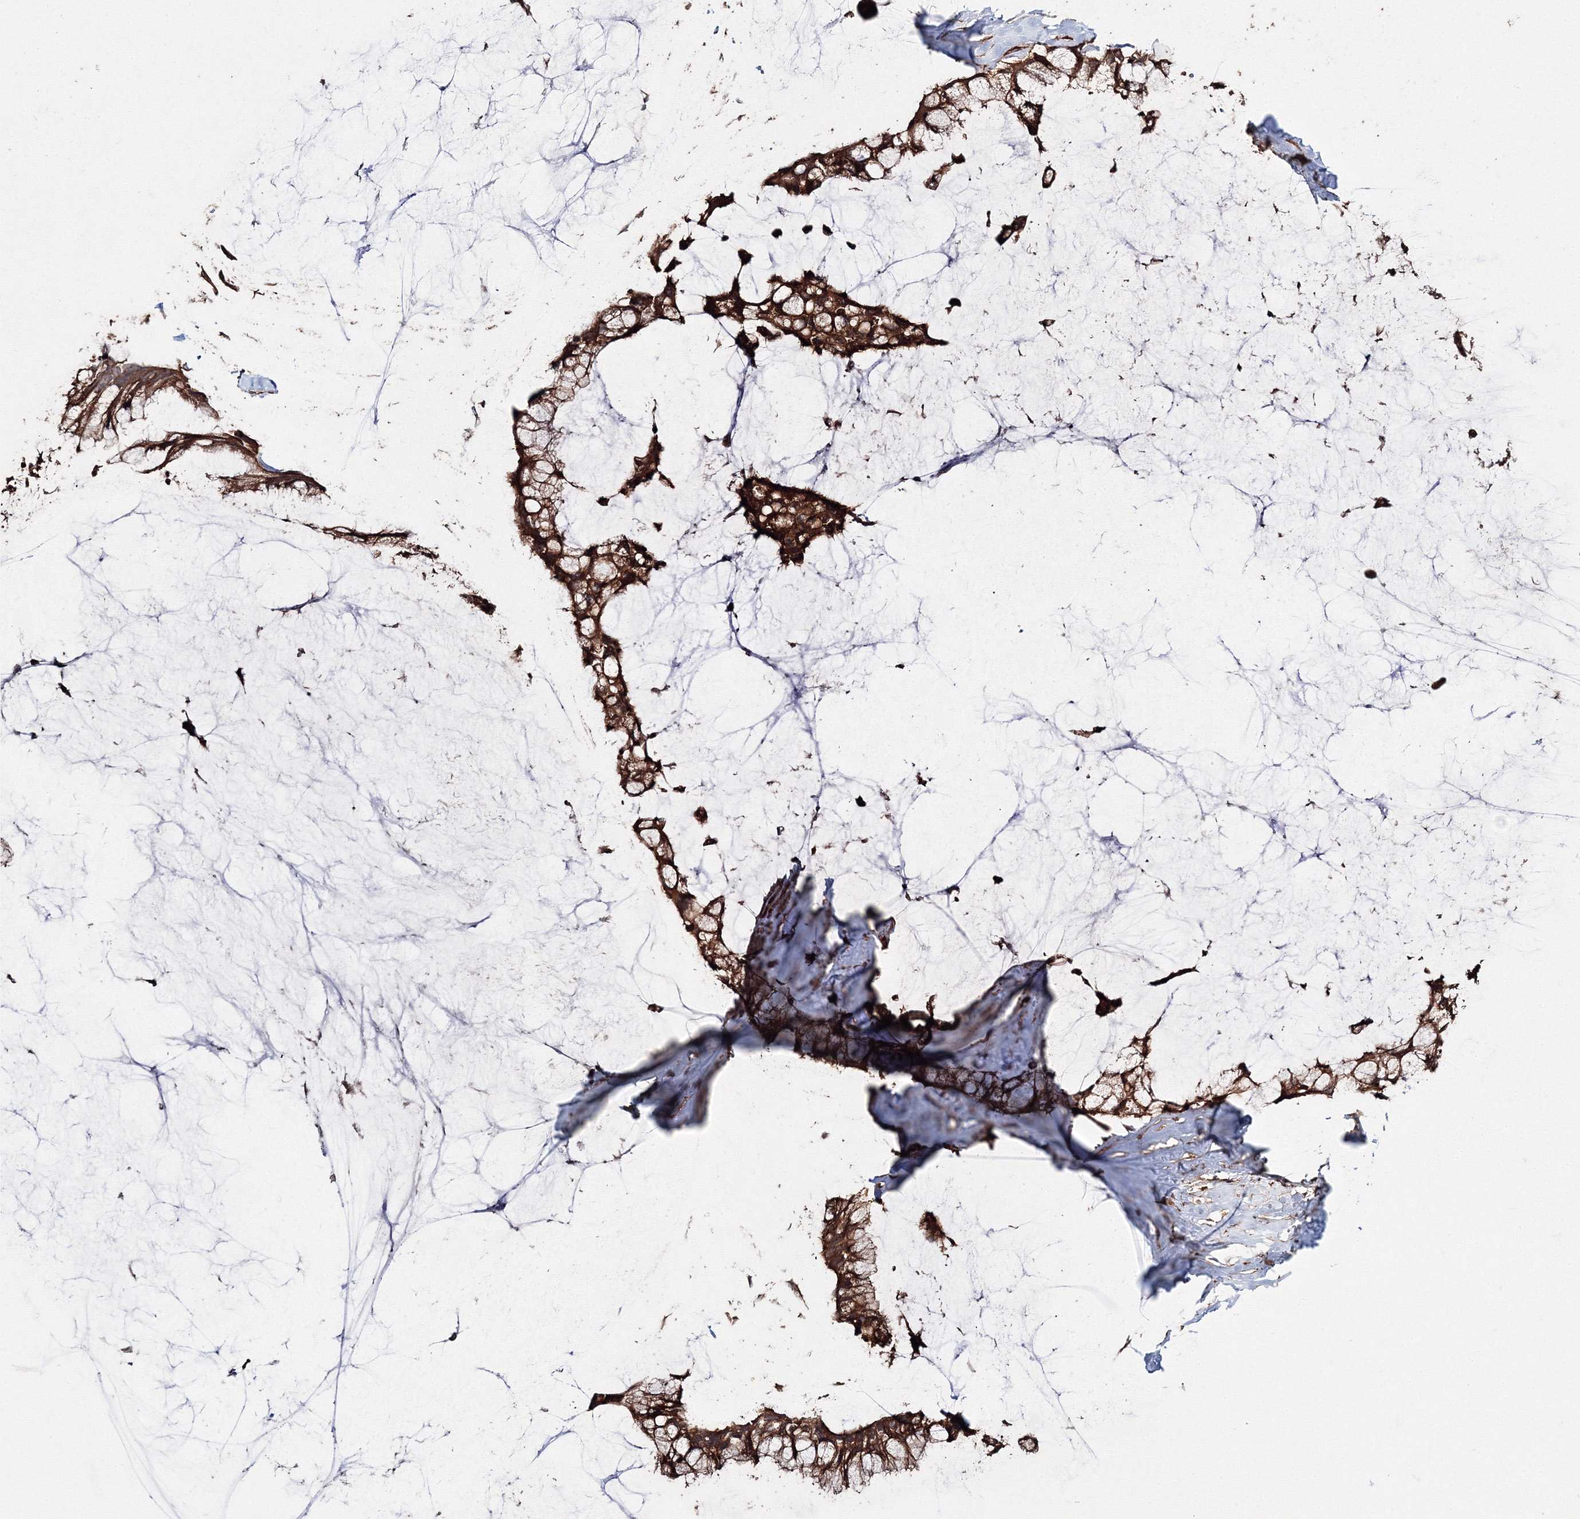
{"staining": {"intensity": "strong", "quantity": ">75%", "location": "cytoplasmic/membranous"}, "tissue": "ovarian cancer", "cell_type": "Tumor cells", "image_type": "cancer", "snomed": [{"axis": "morphology", "description": "Cystadenocarcinoma, mucinous, NOS"}, {"axis": "topography", "description": "Ovary"}], "caption": "A high-resolution photomicrograph shows immunohistochemistry (IHC) staining of ovarian cancer, which displays strong cytoplasmic/membranous staining in approximately >75% of tumor cells.", "gene": "DDO", "patient": {"sex": "female", "age": 39}}